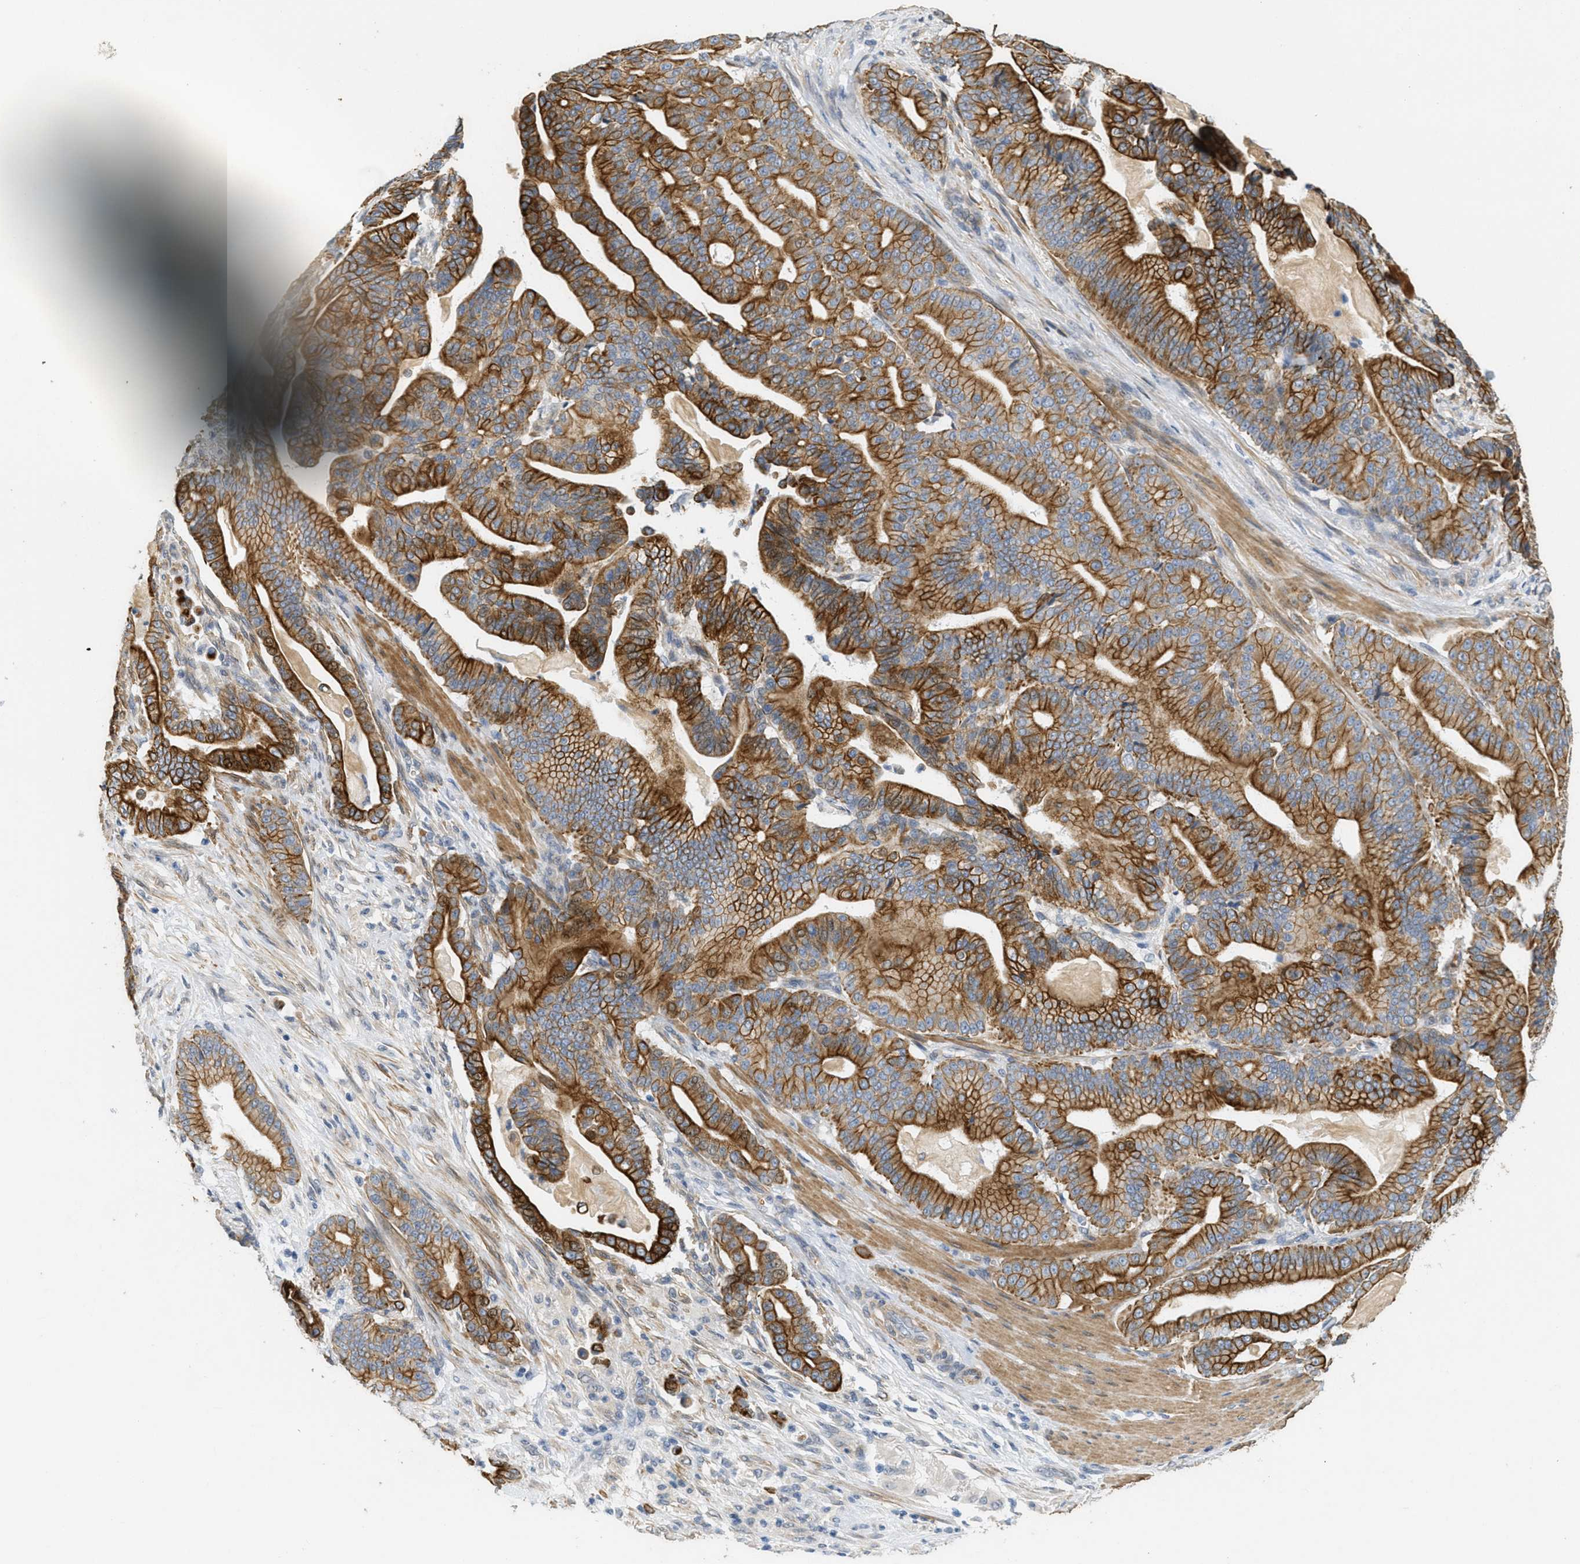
{"staining": {"intensity": "strong", "quantity": ">75%", "location": "cytoplasmic/membranous"}, "tissue": "pancreatic cancer", "cell_type": "Tumor cells", "image_type": "cancer", "snomed": [{"axis": "morphology", "description": "Normal tissue, NOS"}, {"axis": "morphology", "description": "Adenocarcinoma, NOS"}, {"axis": "topography", "description": "Pancreas"}], "caption": "A brown stain highlights strong cytoplasmic/membranous positivity of a protein in pancreatic cancer (adenocarcinoma) tumor cells.", "gene": "MRS2", "patient": {"sex": "male", "age": 63}}